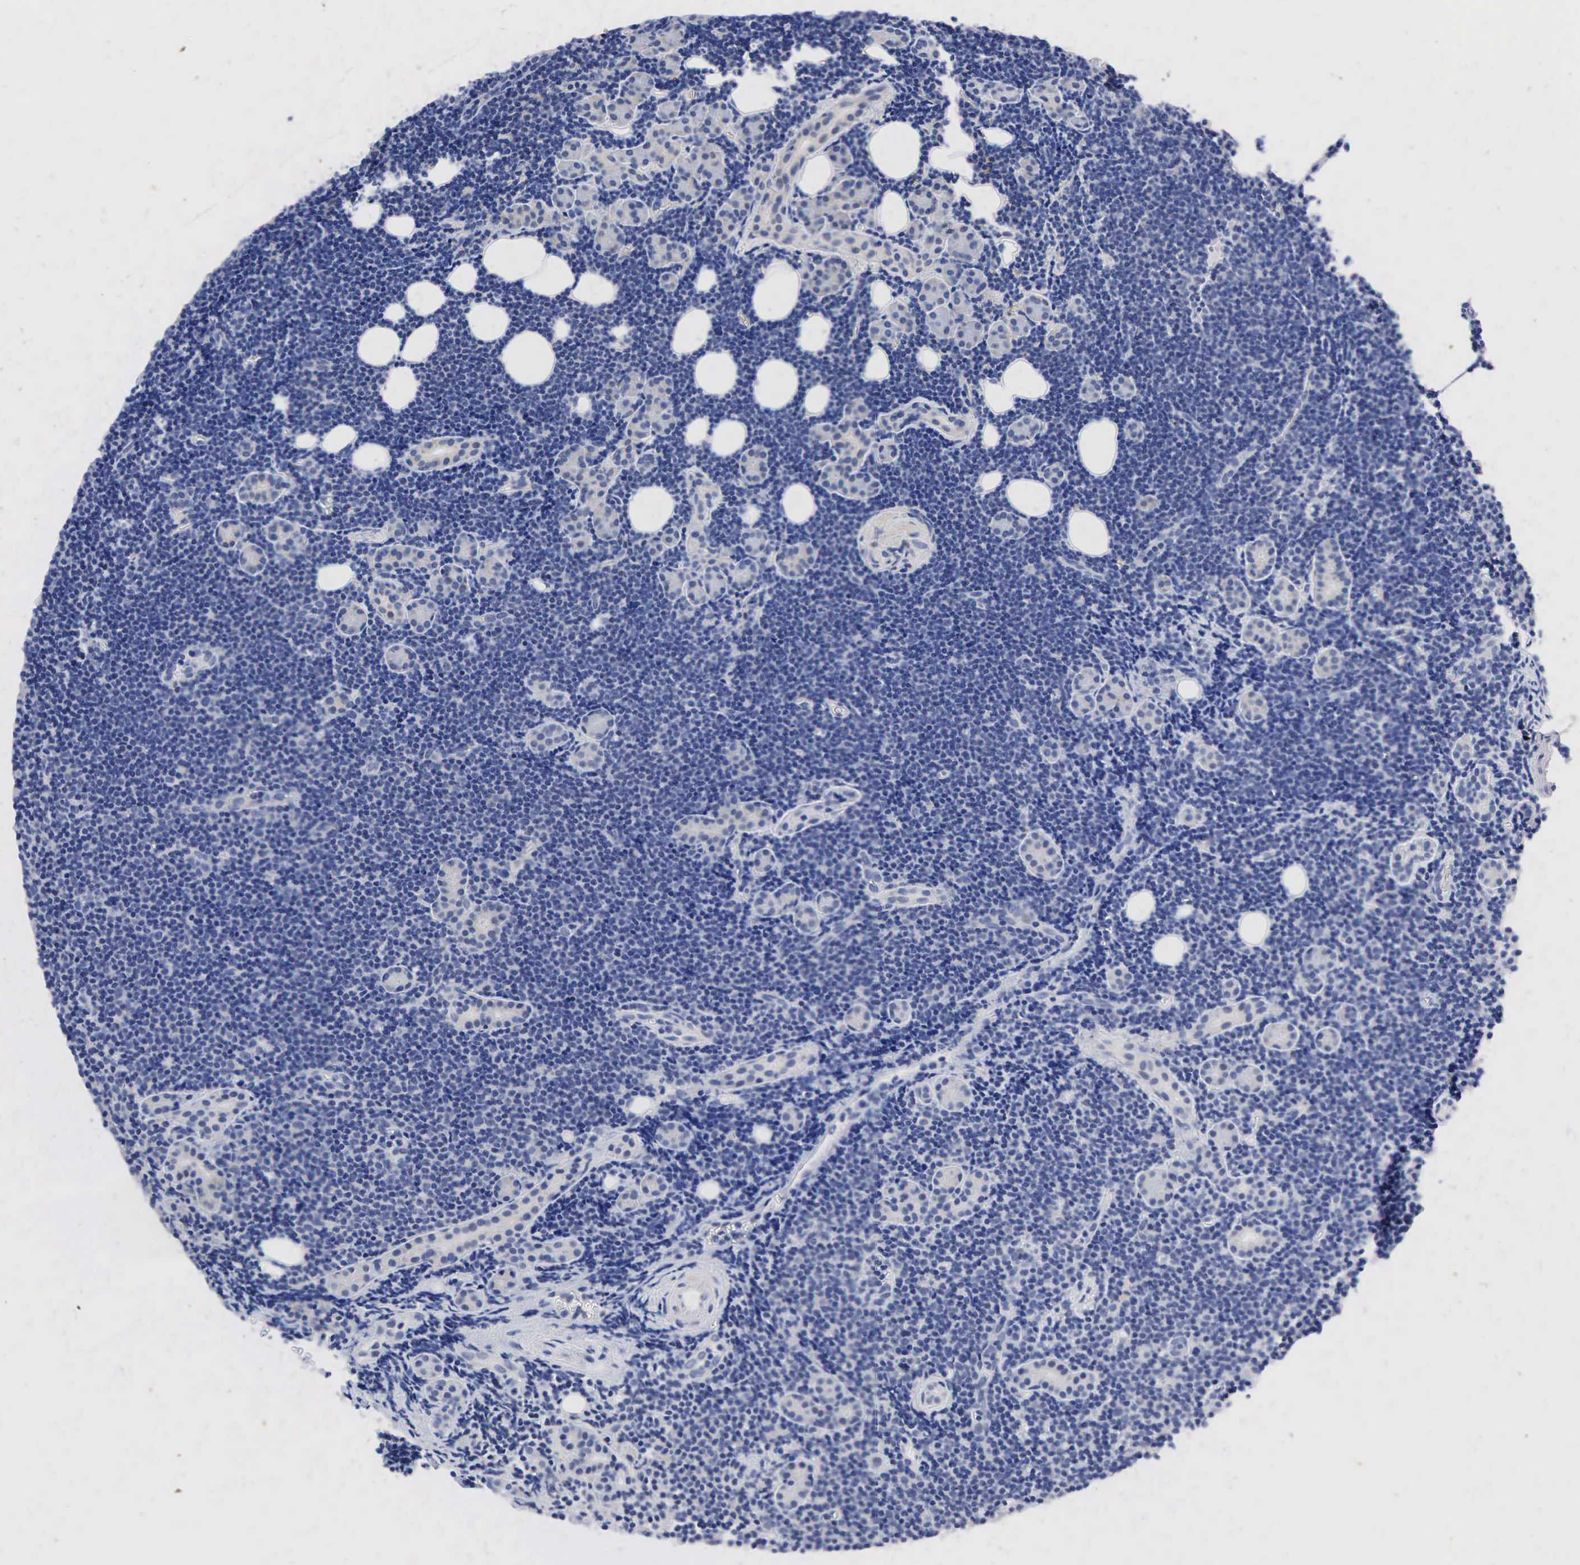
{"staining": {"intensity": "negative", "quantity": "none", "location": "none"}, "tissue": "lymphoma", "cell_type": "Tumor cells", "image_type": "cancer", "snomed": [{"axis": "morphology", "description": "Malignant lymphoma, non-Hodgkin's type, Low grade"}, {"axis": "topography", "description": "Lymph node"}], "caption": "High power microscopy histopathology image of an IHC histopathology image of low-grade malignant lymphoma, non-Hodgkin's type, revealing no significant staining in tumor cells.", "gene": "PGR", "patient": {"sex": "male", "age": 57}}